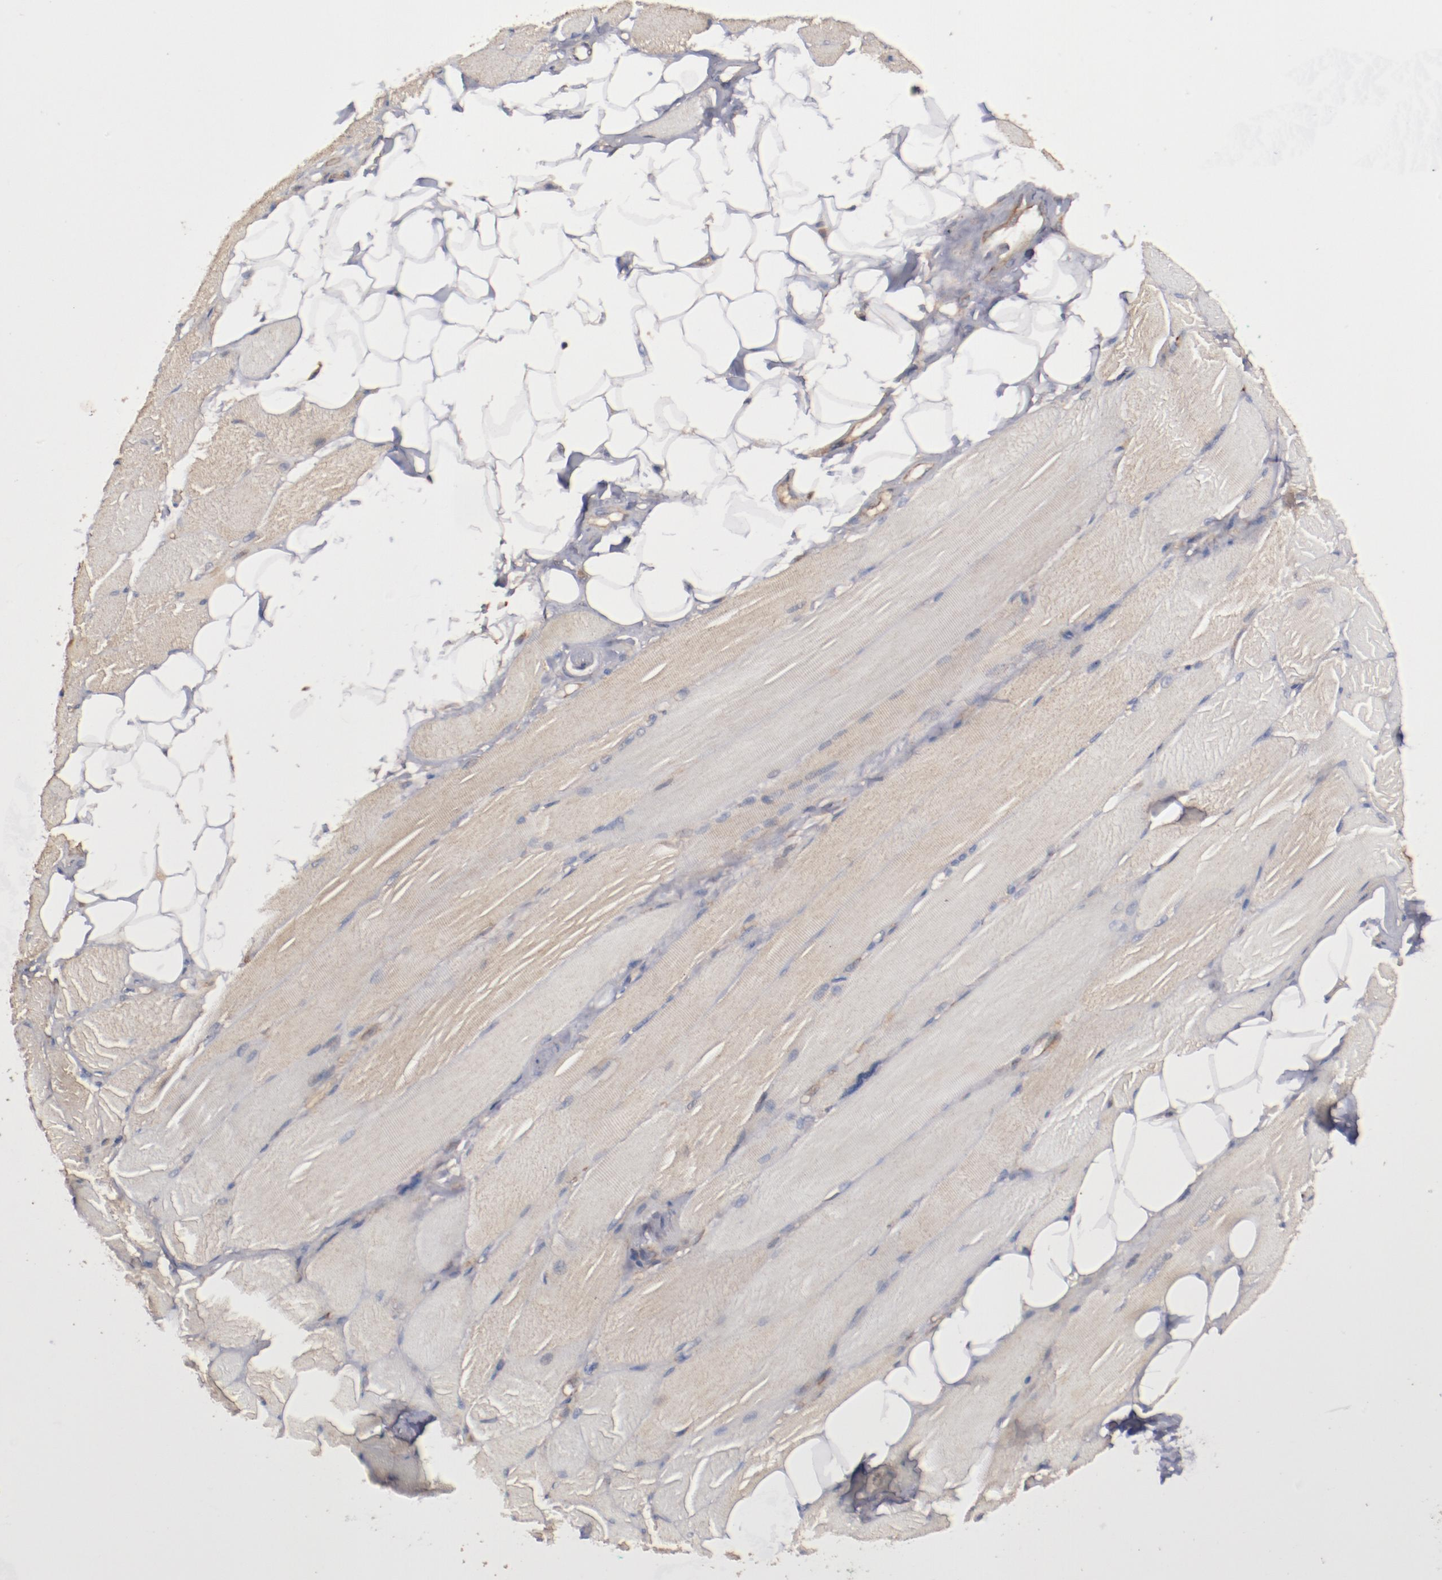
{"staining": {"intensity": "weak", "quantity": ">75%", "location": "cytoplasmic/membranous"}, "tissue": "skeletal muscle", "cell_type": "Myocytes", "image_type": "normal", "snomed": [{"axis": "morphology", "description": "Normal tissue, NOS"}, {"axis": "topography", "description": "Skeletal muscle"}, {"axis": "topography", "description": "Peripheral nerve tissue"}], "caption": "Weak cytoplasmic/membranous expression is present in about >75% of myocytes in benign skeletal muscle. The staining is performed using DAB brown chromogen to label protein expression. The nuclei are counter-stained blue using hematoxylin.", "gene": "DIPK2B", "patient": {"sex": "female", "age": 84}}